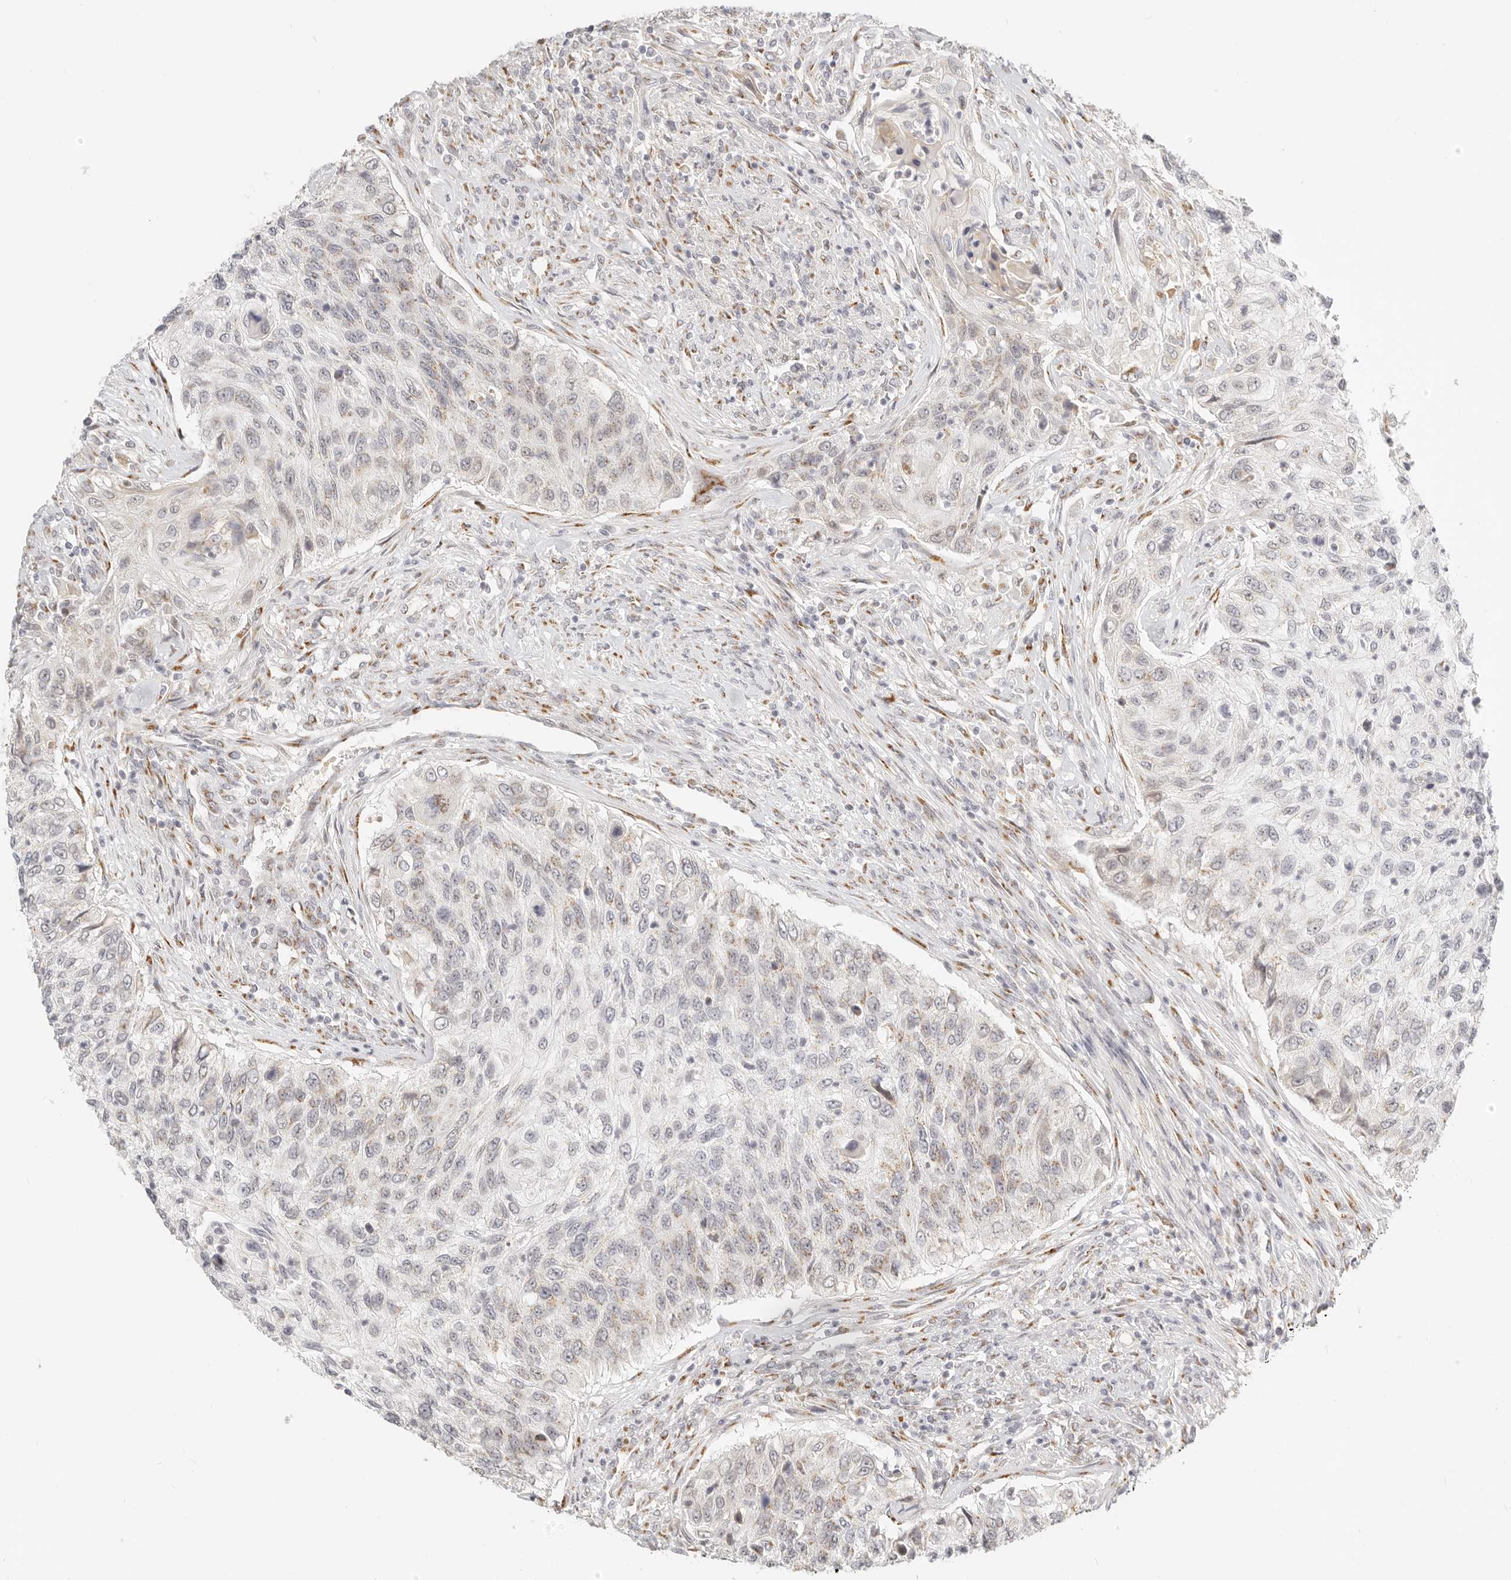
{"staining": {"intensity": "weak", "quantity": "<25%", "location": "cytoplasmic/membranous"}, "tissue": "urothelial cancer", "cell_type": "Tumor cells", "image_type": "cancer", "snomed": [{"axis": "morphology", "description": "Urothelial carcinoma, High grade"}, {"axis": "topography", "description": "Urinary bladder"}], "caption": "Immunohistochemistry (IHC) of urothelial cancer demonstrates no expression in tumor cells.", "gene": "FAM20B", "patient": {"sex": "female", "age": 60}}